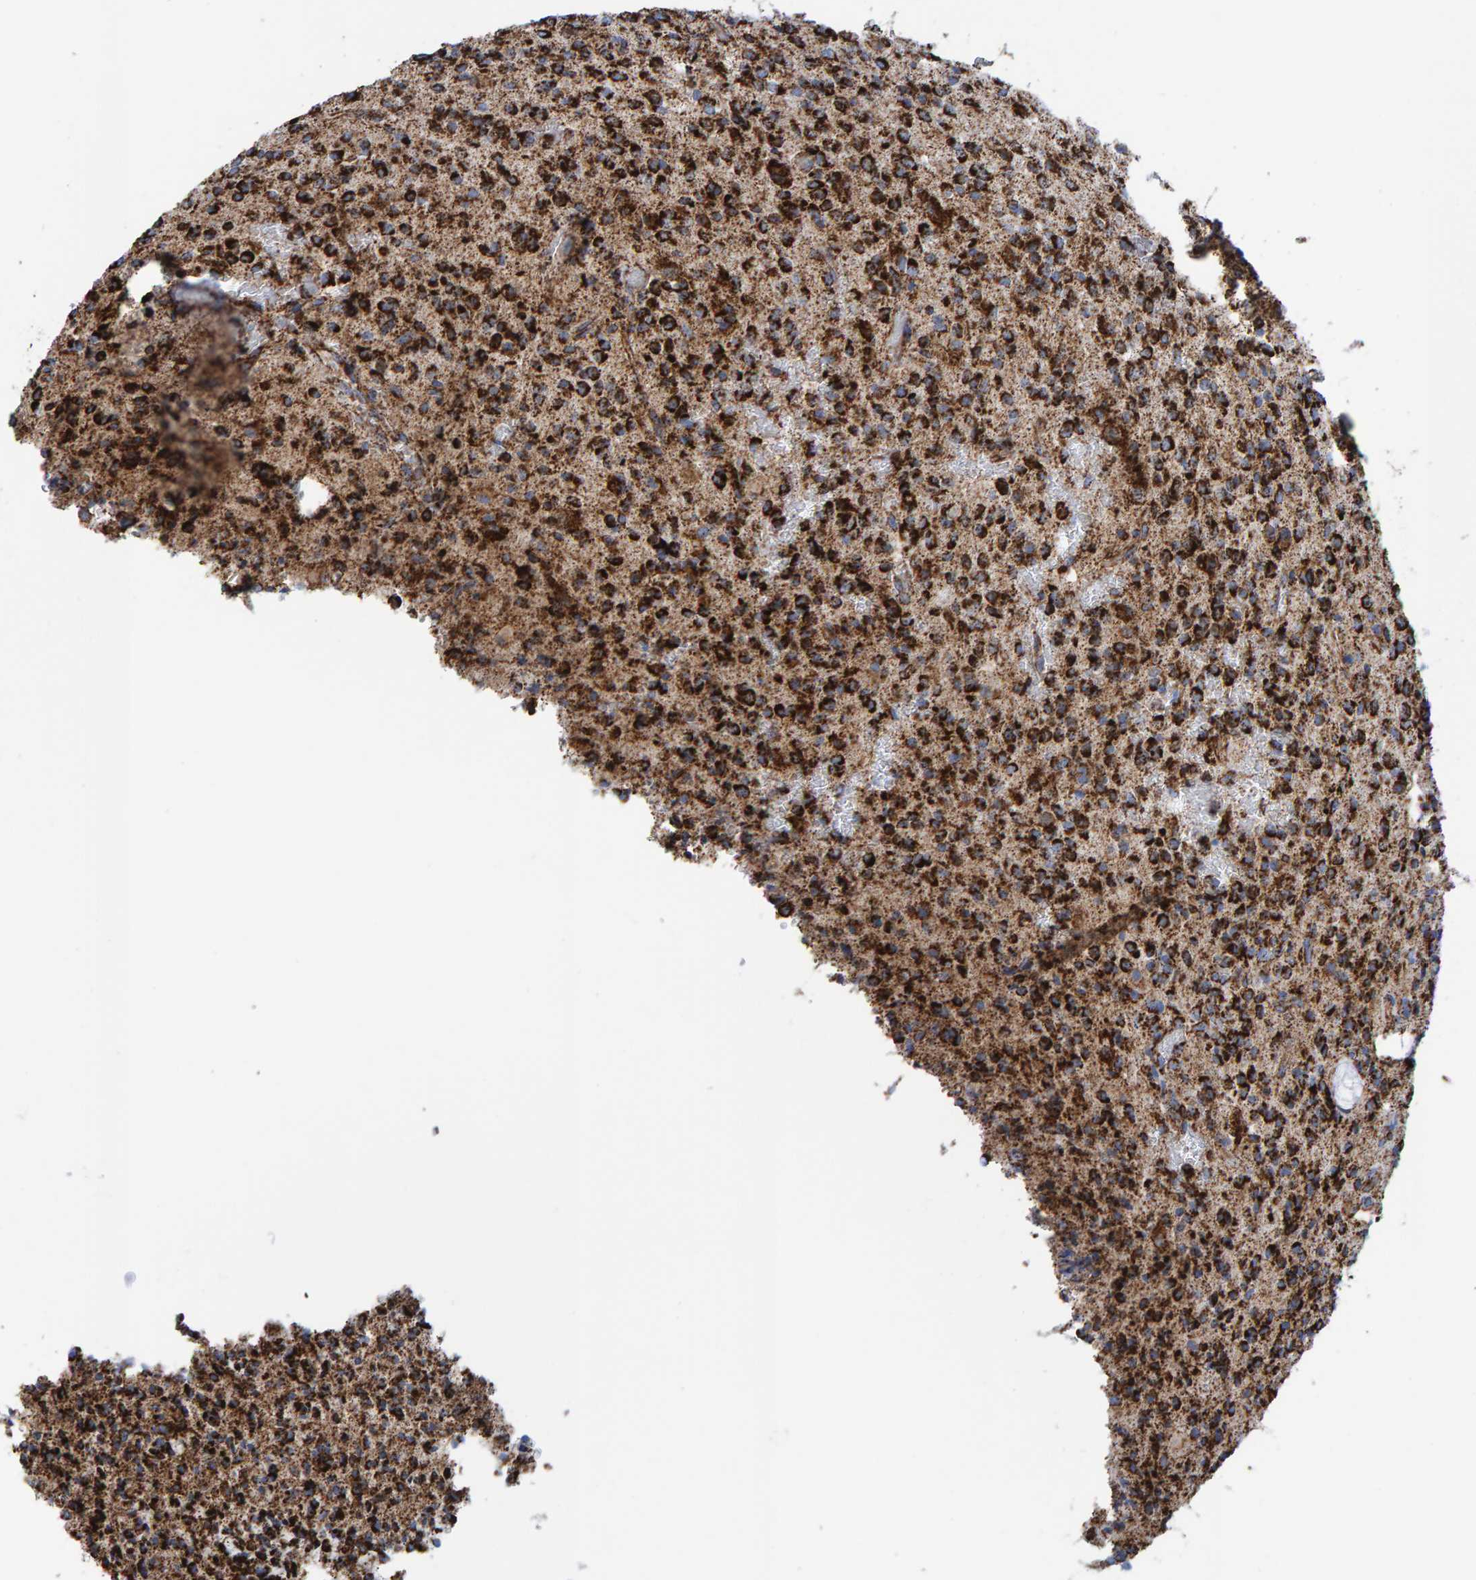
{"staining": {"intensity": "strong", "quantity": ">75%", "location": "cytoplasmic/membranous"}, "tissue": "glioma", "cell_type": "Tumor cells", "image_type": "cancer", "snomed": [{"axis": "morphology", "description": "Glioma, malignant, High grade"}, {"axis": "topography", "description": "Brain"}], "caption": "IHC image of neoplastic tissue: human malignant glioma (high-grade) stained using immunohistochemistry exhibits high levels of strong protein expression localized specifically in the cytoplasmic/membranous of tumor cells, appearing as a cytoplasmic/membranous brown color.", "gene": "ENSG00000262660", "patient": {"sex": "male", "age": 34}}